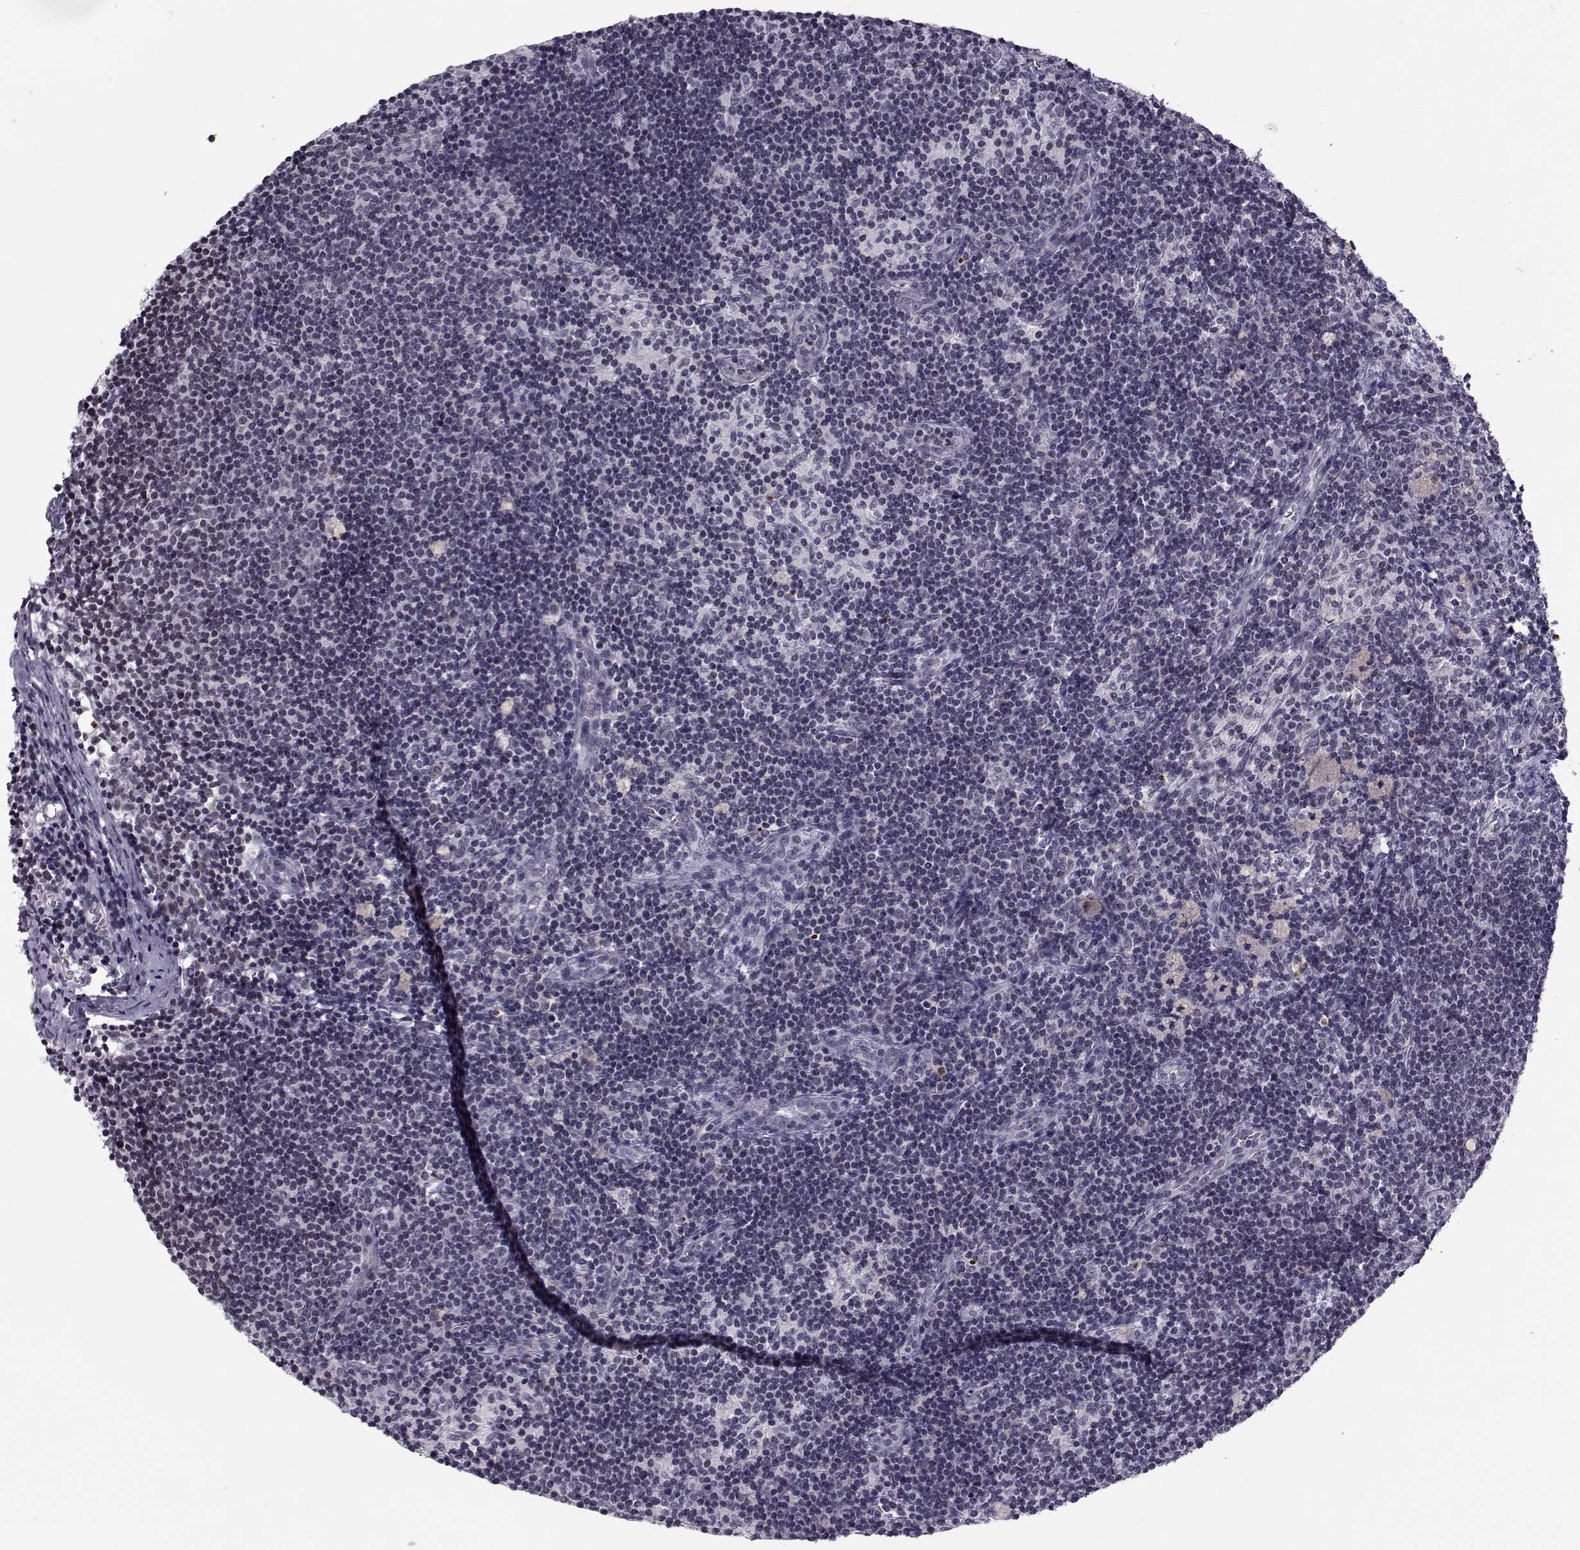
{"staining": {"intensity": "negative", "quantity": "none", "location": "none"}, "tissue": "lymph node", "cell_type": "Germinal center cells", "image_type": "normal", "snomed": [{"axis": "morphology", "description": "Normal tissue, NOS"}, {"axis": "topography", "description": "Lymph node"}], "caption": "This is a photomicrograph of immunohistochemistry staining of benign lymph node, which shows no positivity in germinal center cells. (Stains: DAB (3,3'-diaminobenzidine) IHC with hematoxylin counter stain, Microscopy: brightfield microscopy at high magnification).", "gene": "MARCHF4", "patient": {"sex": "female", "age": 52}}